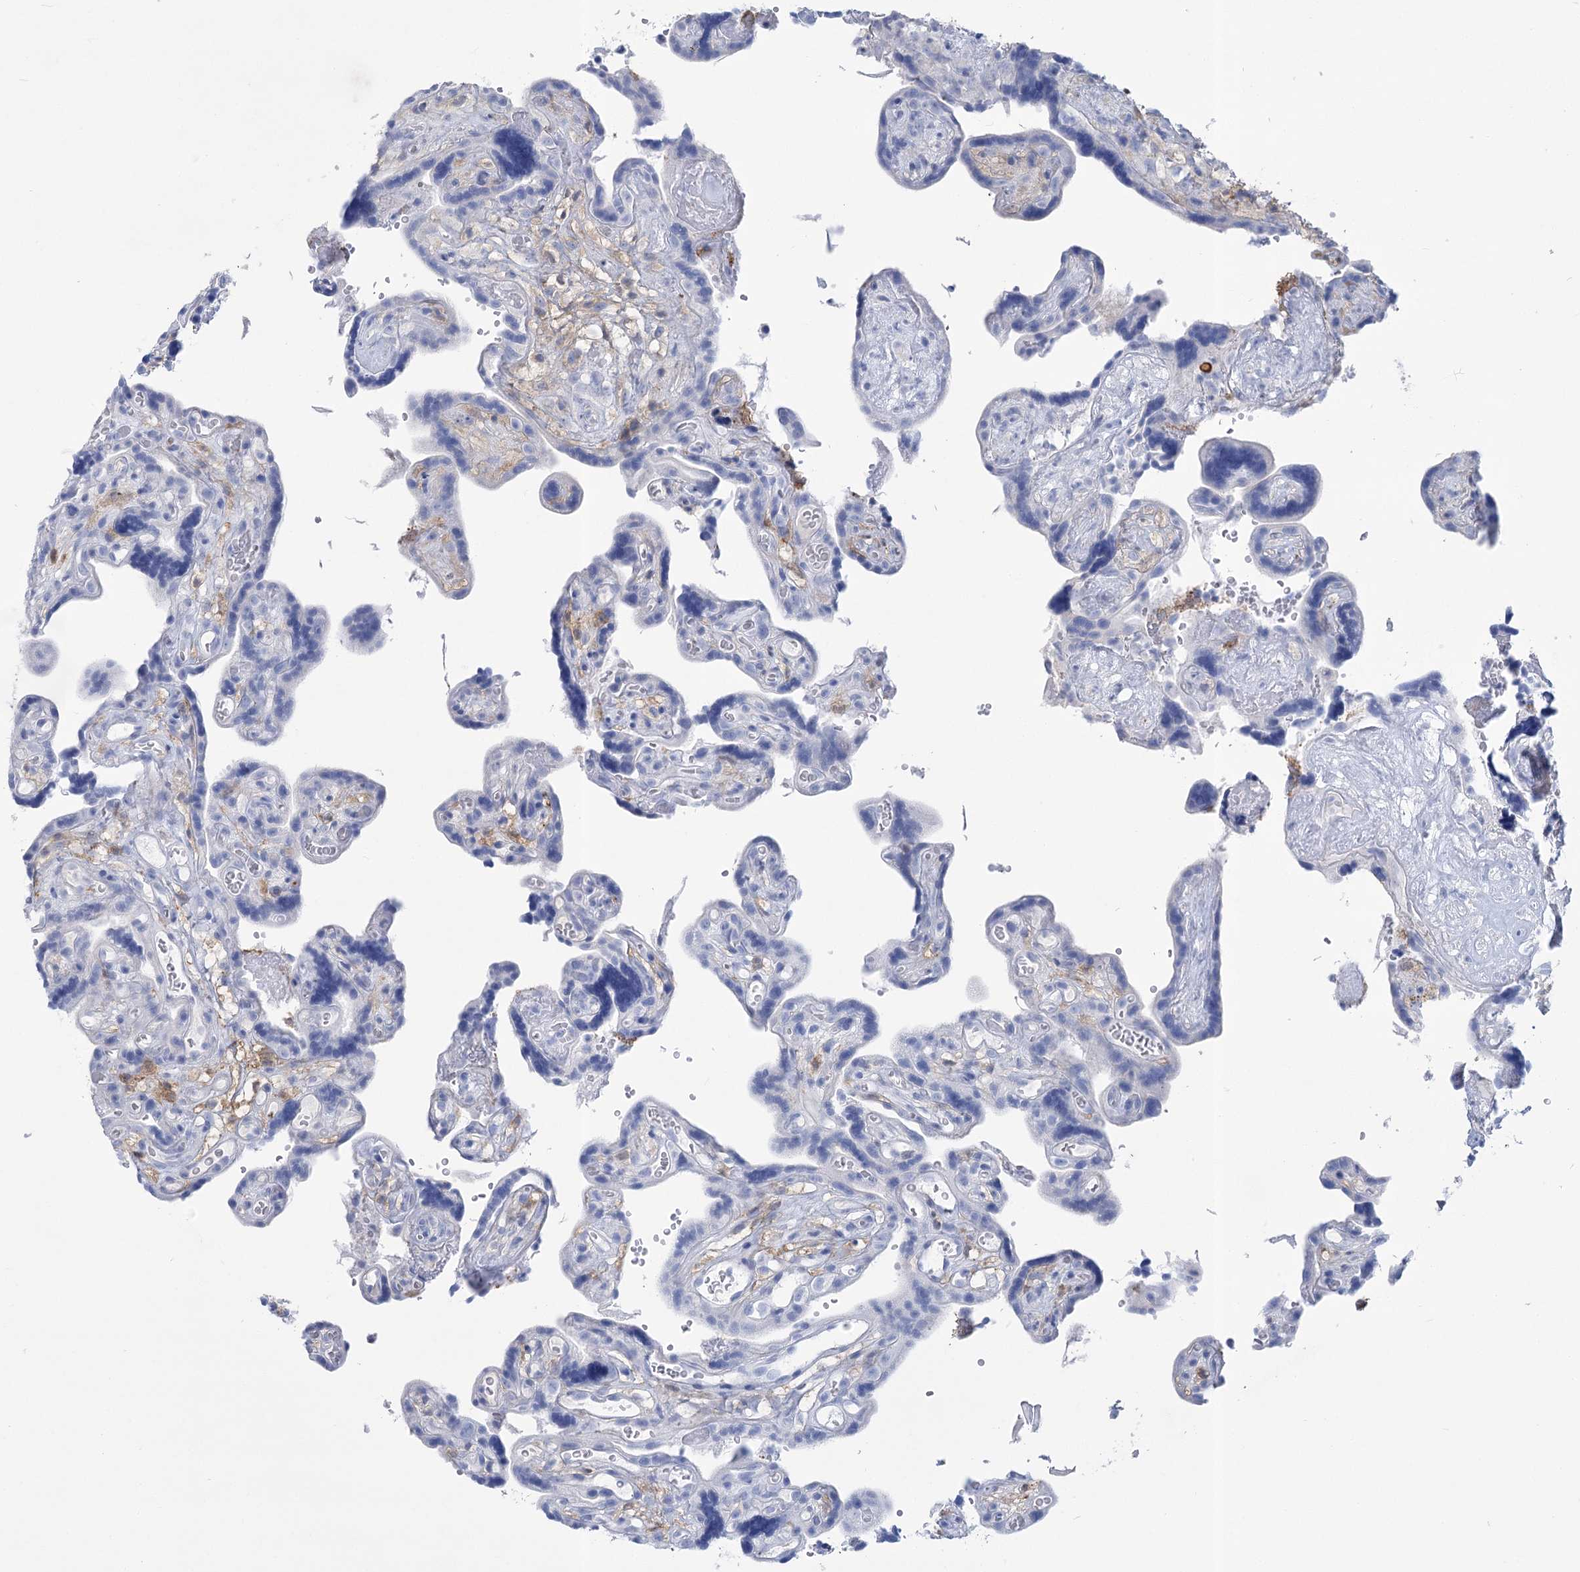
{"staining": {"intensity": "negative", "quantity": "none", "location": "none"}, "tissue": "placenta", "cell_type": "Decidual cells", "image_type": "normal", "snomed": [{"axis": "morphology", "description": "Normal tissue, NOS"}, {"axis": "topography", "description": "Placenta"}], "caption": "Decidual cells show no significant protein expression in benign placenta. The staining is performed using DAB brown chromogen with nuclei counter-stained in using hematoxylin.", "gene": "PCDHA1", "patient": {"sex": "female", "age": 30}}